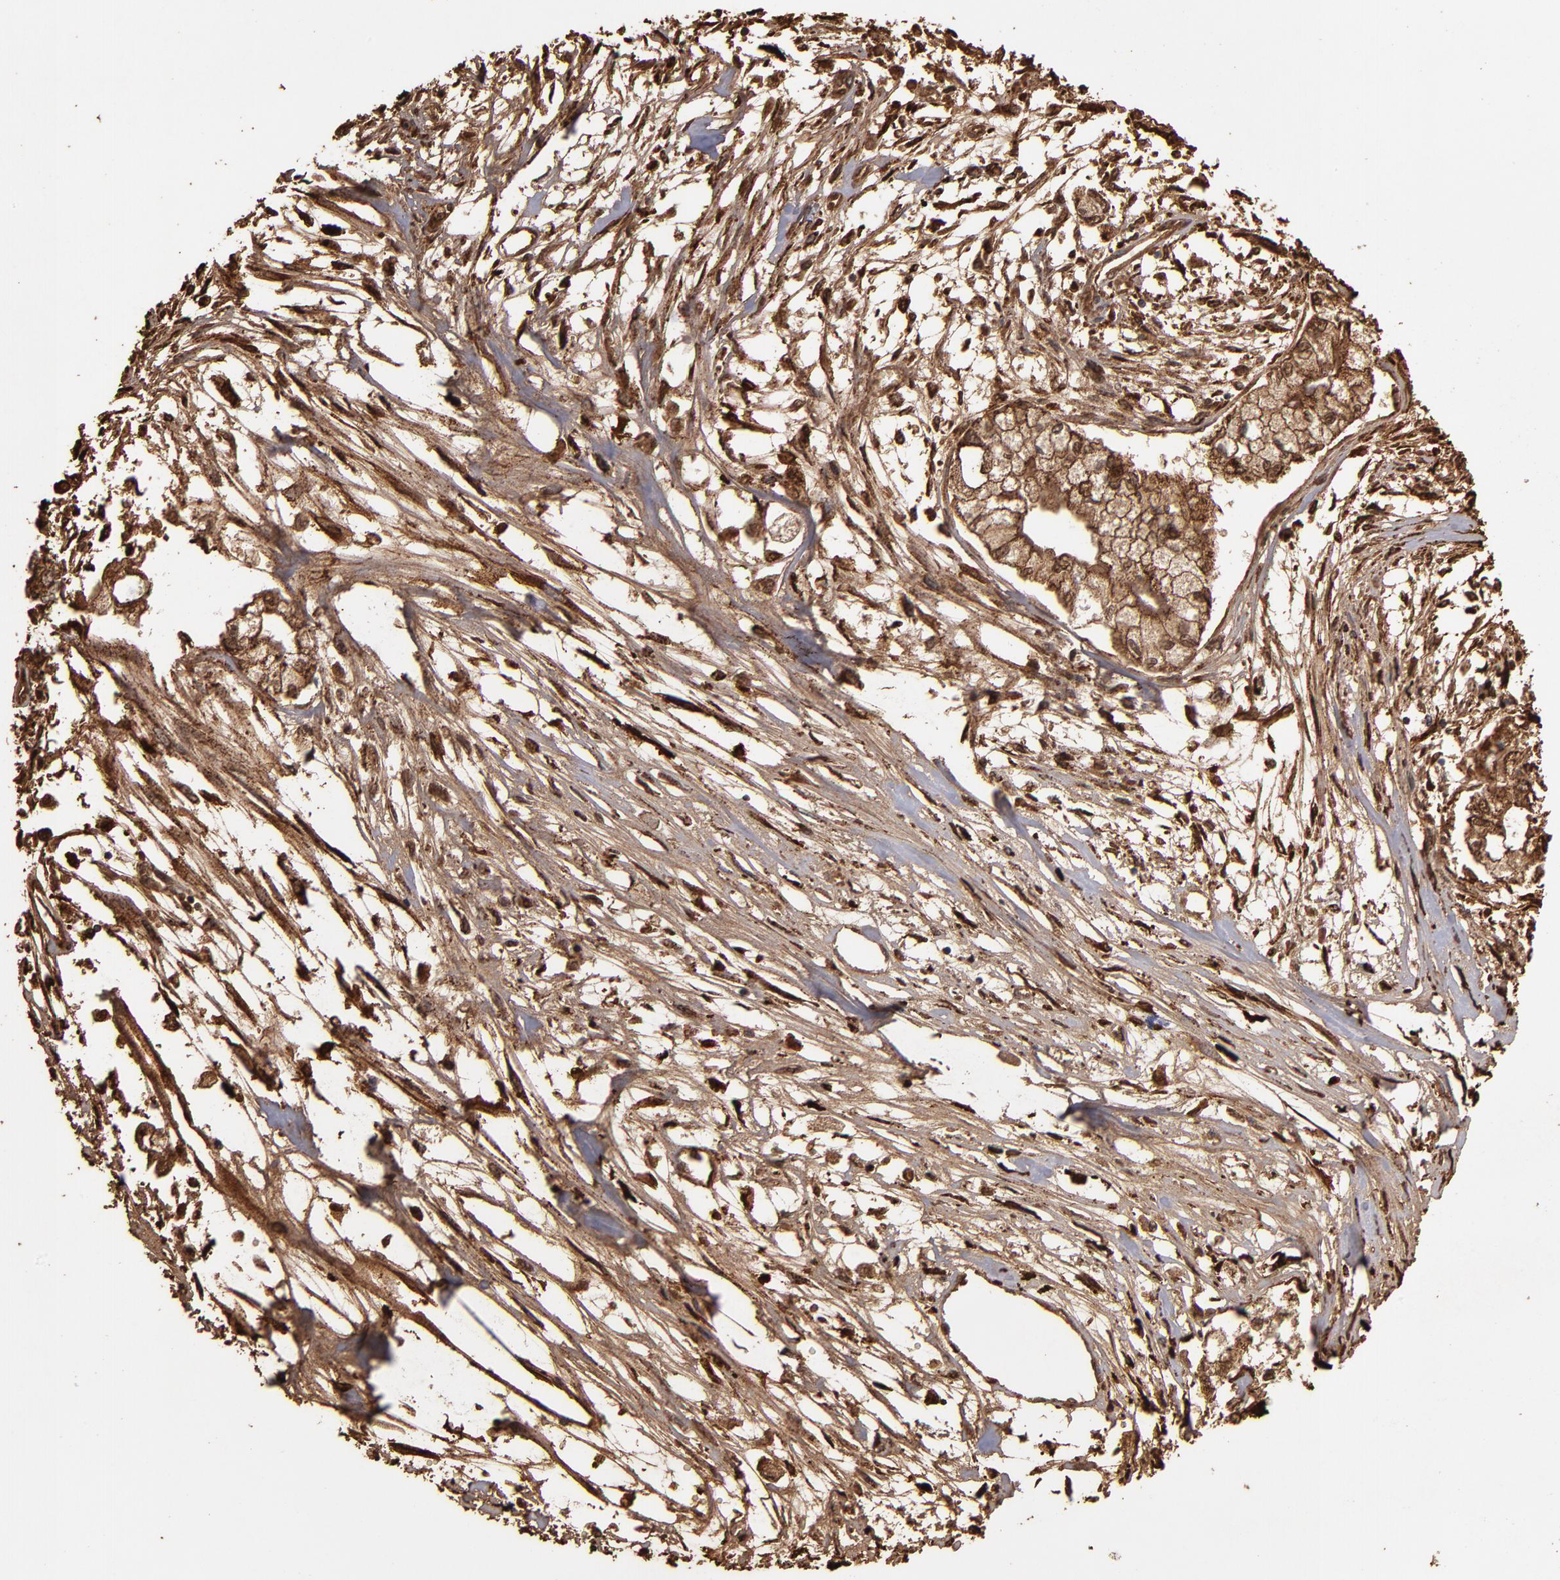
{"staining": {"intensity": "strong", "quantity": ">75%", "location": "cytoplasmic/membranous"}, "tissue": "pancreatic cancer", "cell_type": "Tumor cells", "image_type": "cancer", "snomed": [{"axis": "morphology", "description": "Adenocarcinoma, NOS"}, {"axis": "topography", "description": "Pancreas"}], "caption": "Immunohistochemistry photomicrograph of human pancreatic cancer (adenocarcinoma) stained for a protein (brown), which displays high levels of strong cytoplasmic/membranous staining in about >75% of tumor cells.", "gene": "SOD2", "patient": {"sex": "male", "age": 79}}